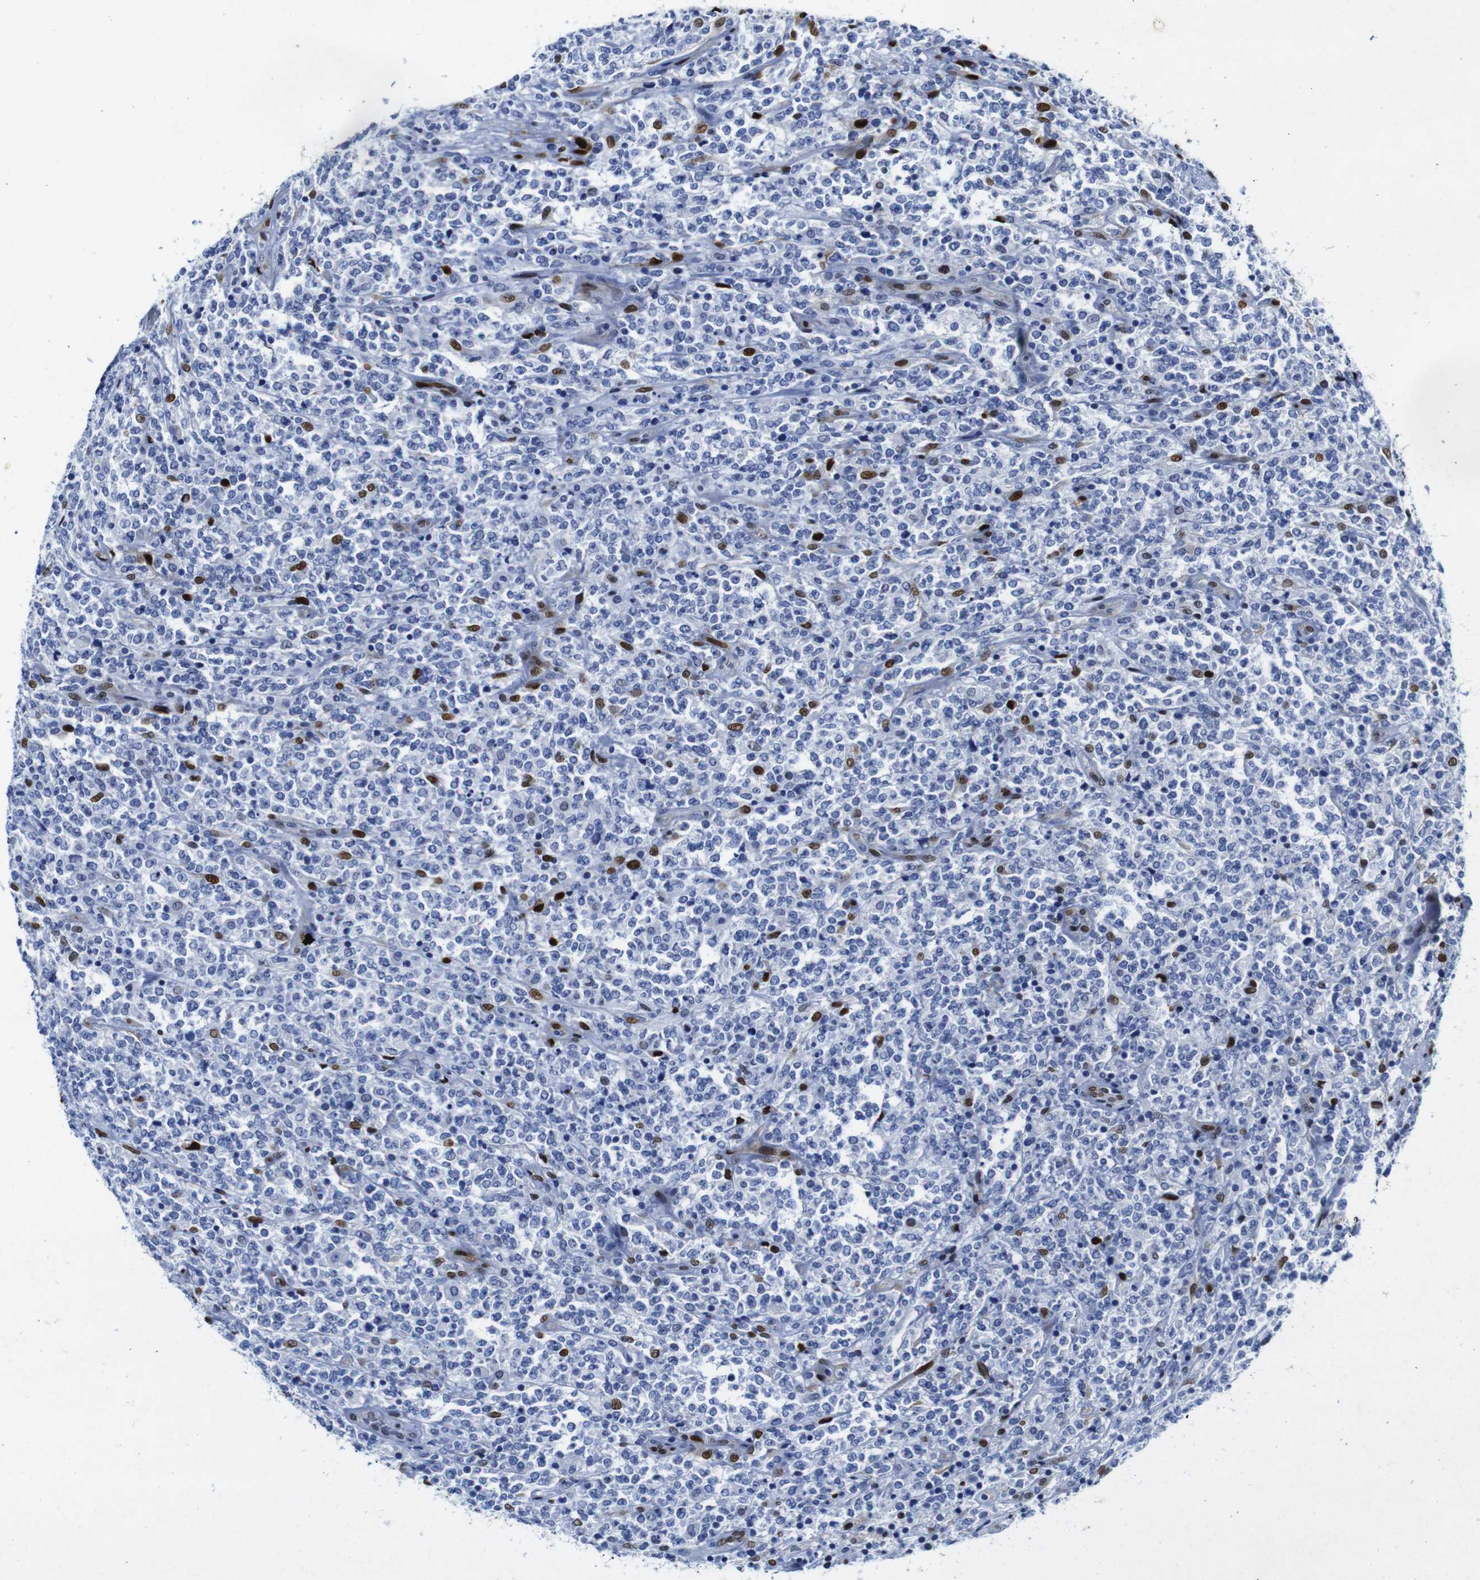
{"staining": {"intensity": "moderate", "quantity": "<25%", "location": "none"}, "tissue": "lymphoma", "cell_type": "Tumor cells", "image_type": "cancer", "snomed": [{"axis": "morphology", "description": "Malignant lymphoma, non-Hodgkin's type, High grade"}, {"axis": "topography", "description": "Soft tissue"}], "caption": "This is a micrograph of IHC staining of lymphoma, which shows moderate expression in the None of tumor cells.", "gene": "FOSL2", "patient": {"sex": "male", "age": 18}}